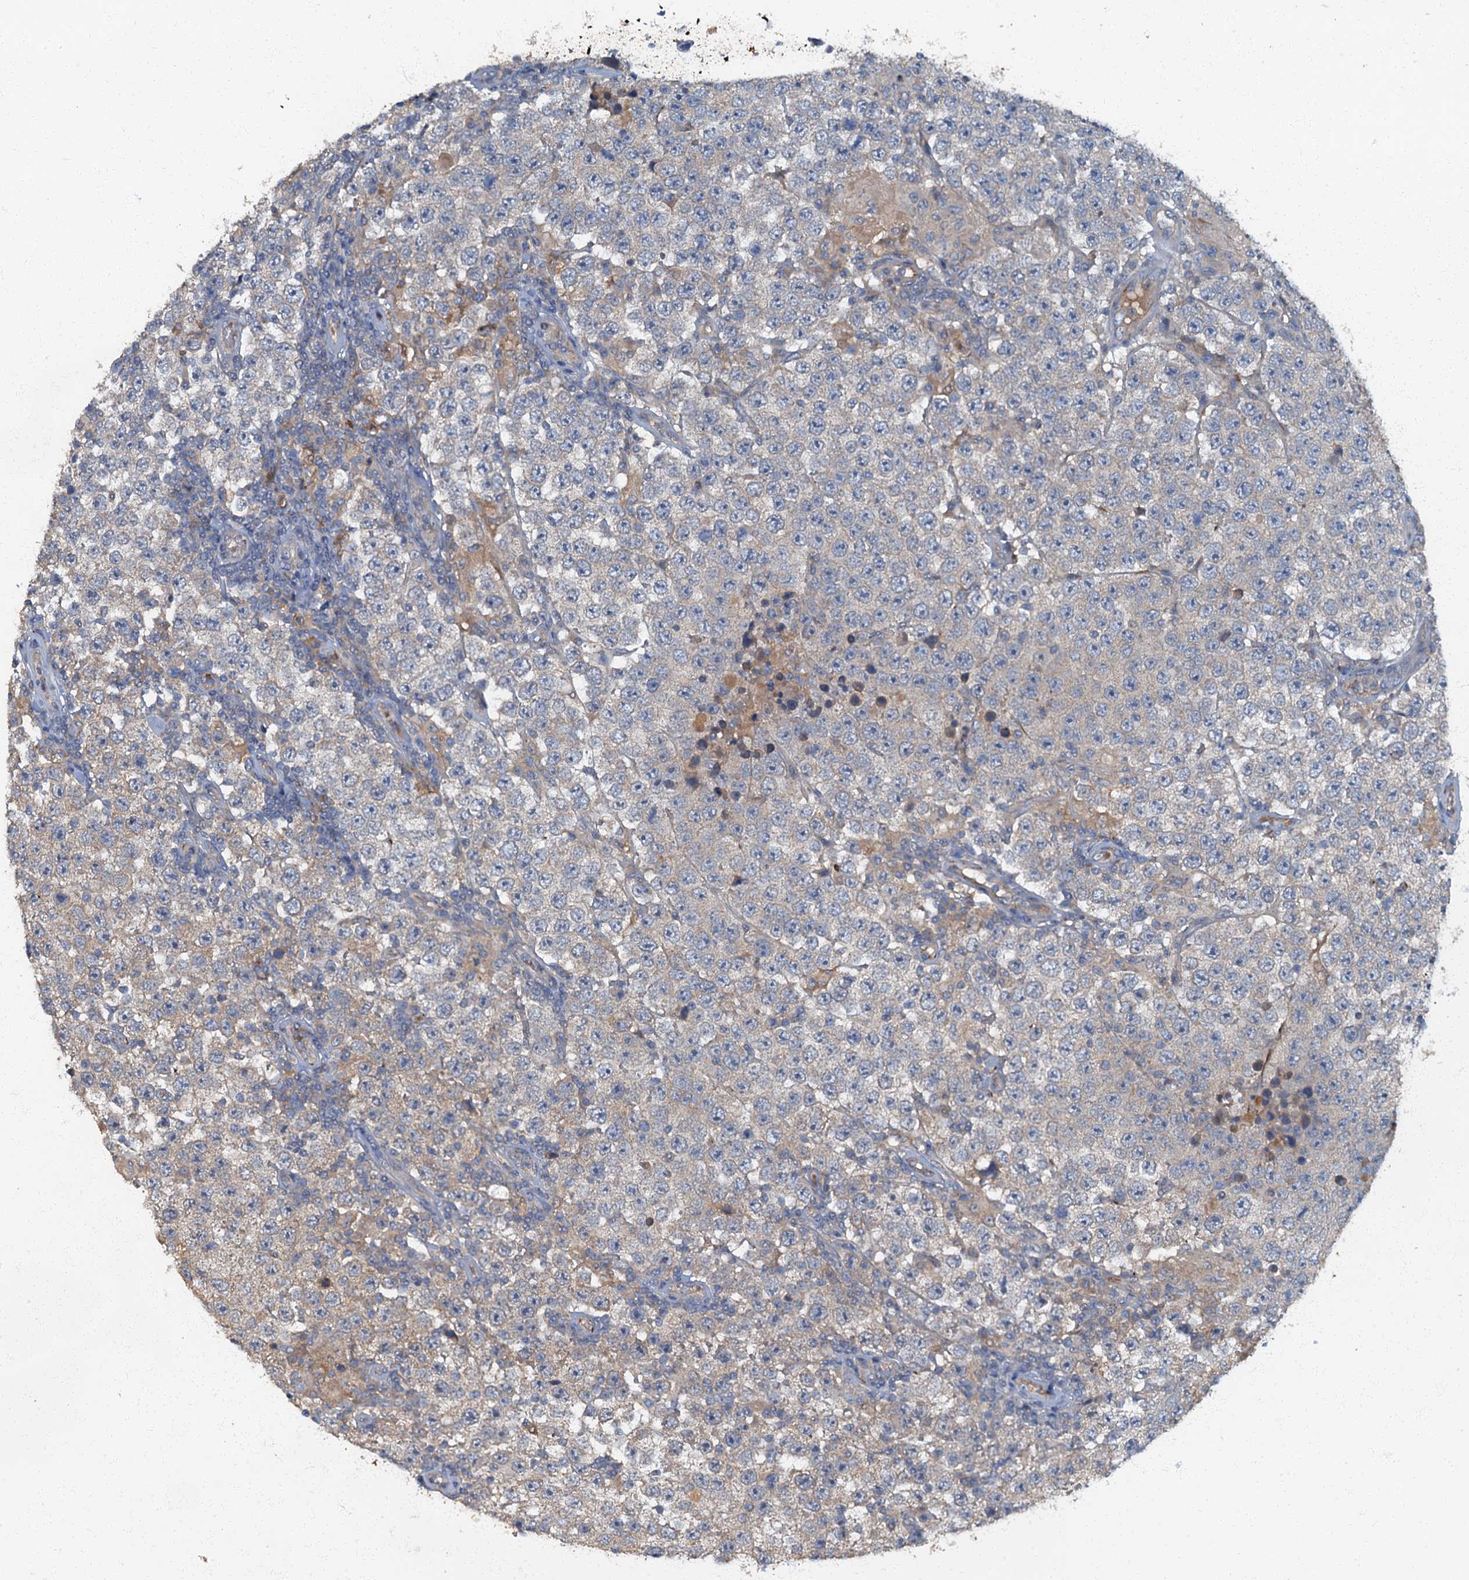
{"staining": {"intensity": "negative", "quantity": "none", "location": "none"}, "tissue": "testis cancer", "cell_type": "Tumor cells", "image_type": "cancer", "snomed": [{"axis": "morphology", "description": "Normal tissue, NOS"}, {"axis": "morphology", "description": "Urothelial carcinoma, High grade"}, {"axis": "morphology", "description": "Seminoma, NOS"}, {"axis": "morphology", "description": "Carcinoma, Embryonal, NOS"}, {"axis": "topography", "description": "Urinary bladder"}, {"axis": "topography", "description": "Testis"}], "caption": "This photomicrograph is of testis urothelial carcinoma (high-grade) stained with immunohistochemistry (IHC) to label a protein in brown with the nuclei are counter-stained blue. There is no expression in tumor cells. Nuclei are stained in blue.", "gene": "ARL11", "patient": {"sex": "male", "age": 41}}